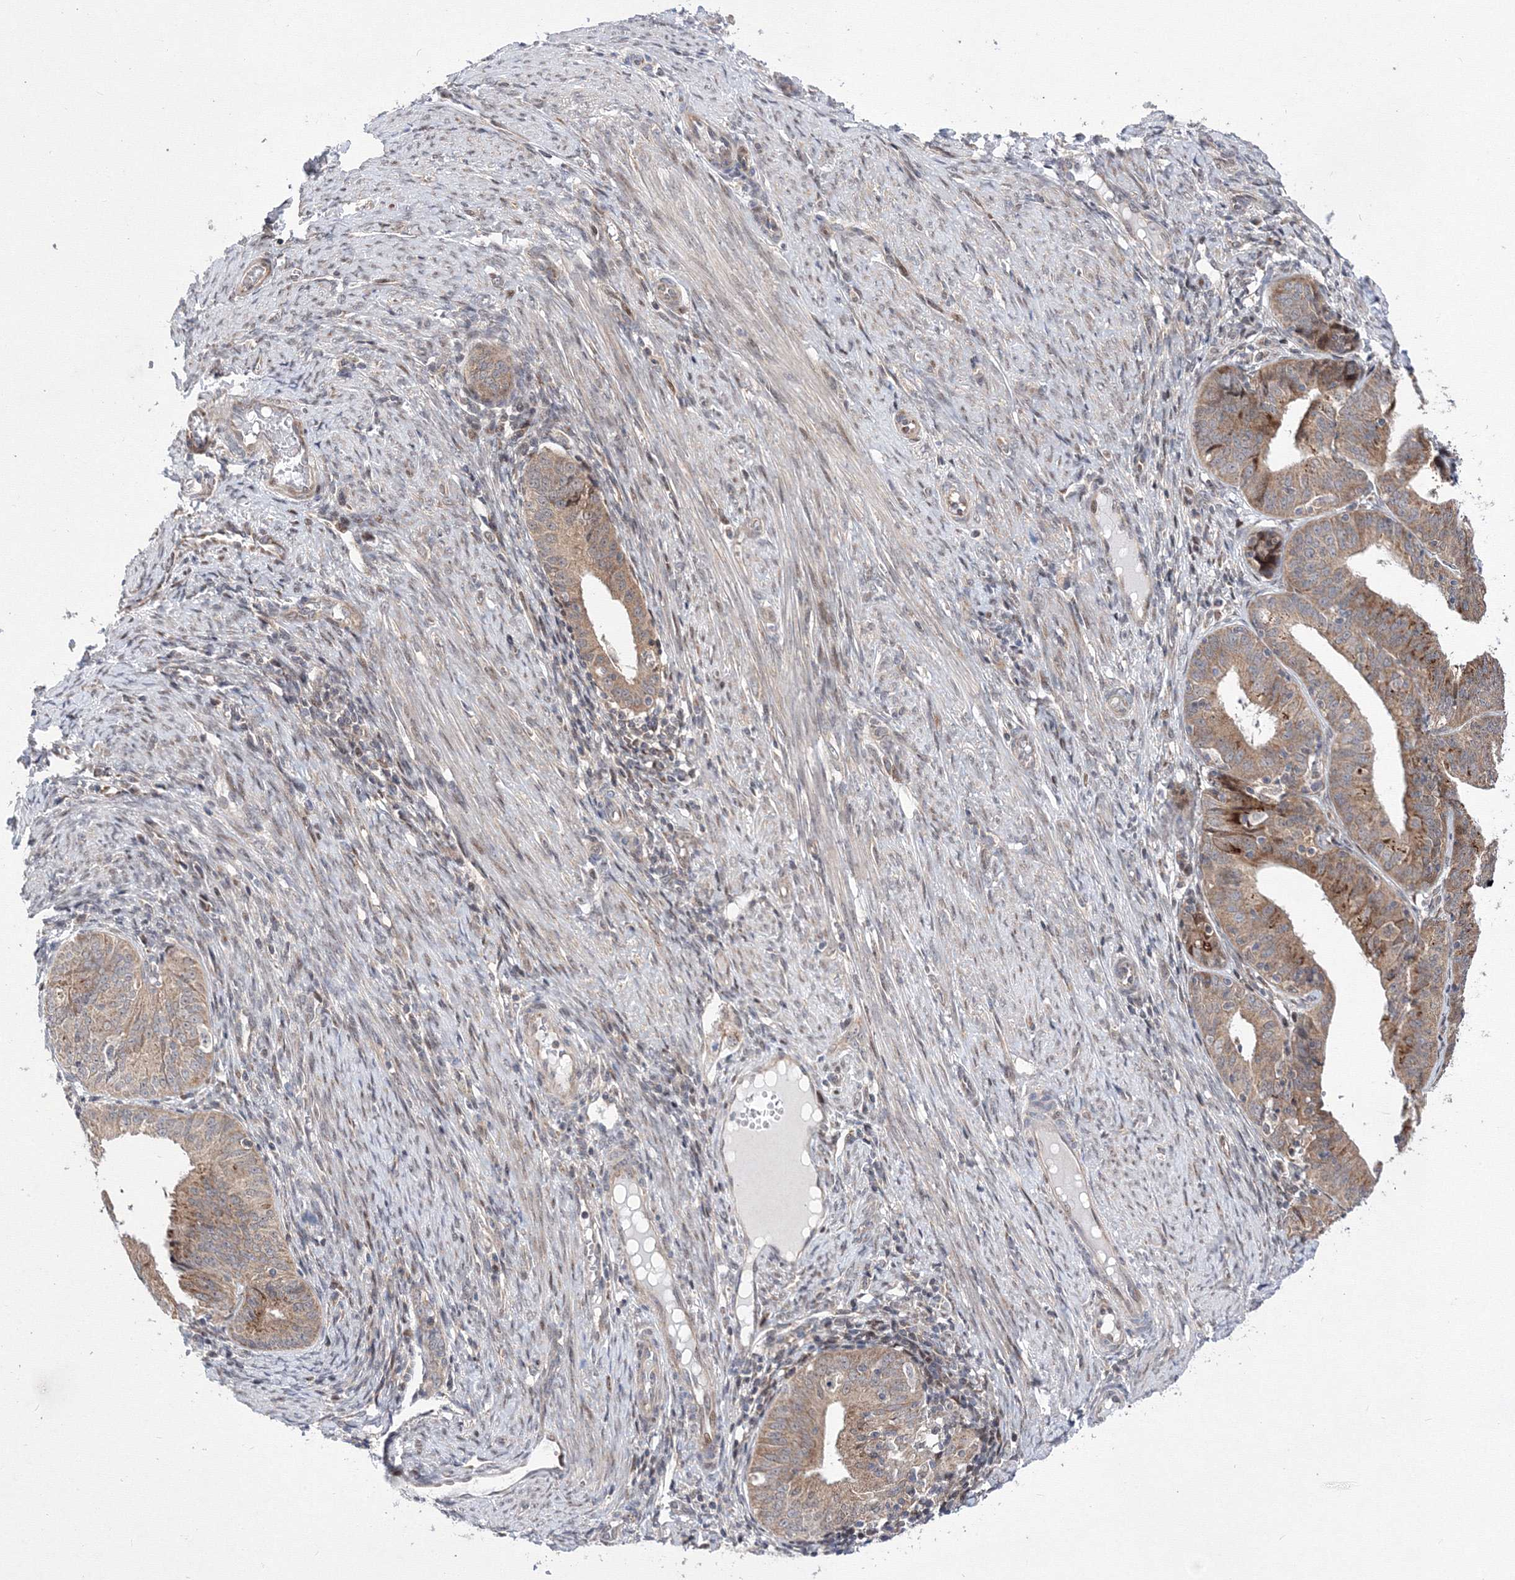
{"staining": {"intensity": "moderate", "quantity": ">75%", "location": "cytoplasmic/membranous"}, "tissue": "endometrial cancer", "cell_type": "Tumor cells", "image_type": "cancer", "snomed": [{"axis": "morphology", "description": "Adenocarcinoma, NOS"}, {"axis": "topography", "description": "Endometrium"}], "caption": "Moderate cytoplasmic/membranous staining is seen in about >75% of tumor cells in endometrial cancer (adenocarcinoma).", "gene": "GPN1", "patient": {"sex": "female", "age": 51}}